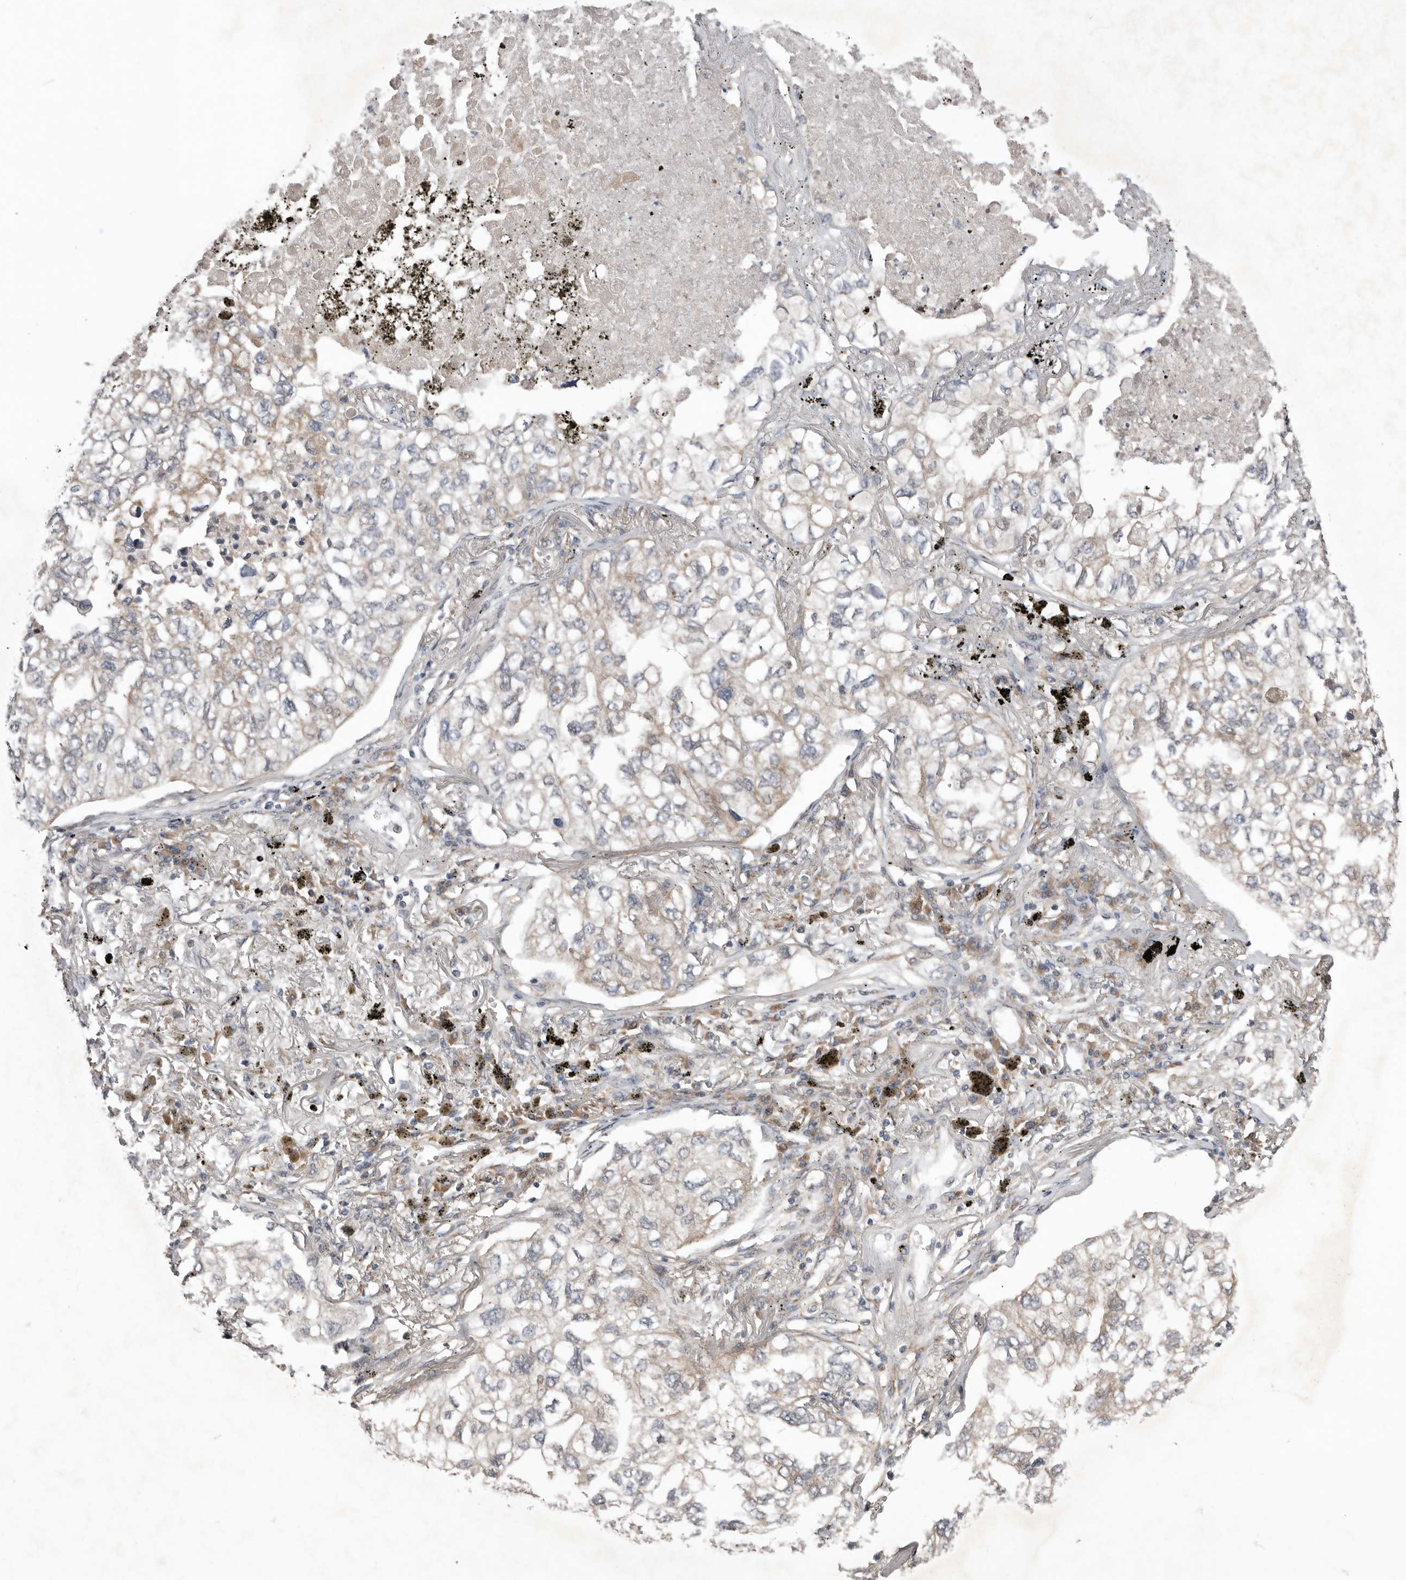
{"staining": {"intensity": "weak", "quantity": "<25%", "location": "cytoplasmic/membranous"}, "tissue": "lung cancer", "cell_type": "Tumor cells", "image_type": "cancer", "snomed": [{"axis": "morphology", "description": "Adenocarcinoma, NOS"}, {"axis": "topography", "description": "Lung"}], "caption": "Immunohistochemical staining of lung adenocarcinoma displays no significant positivity in tumor cells.", "gene": "CHML", "patient": {"sex": "male", "age": 65}}